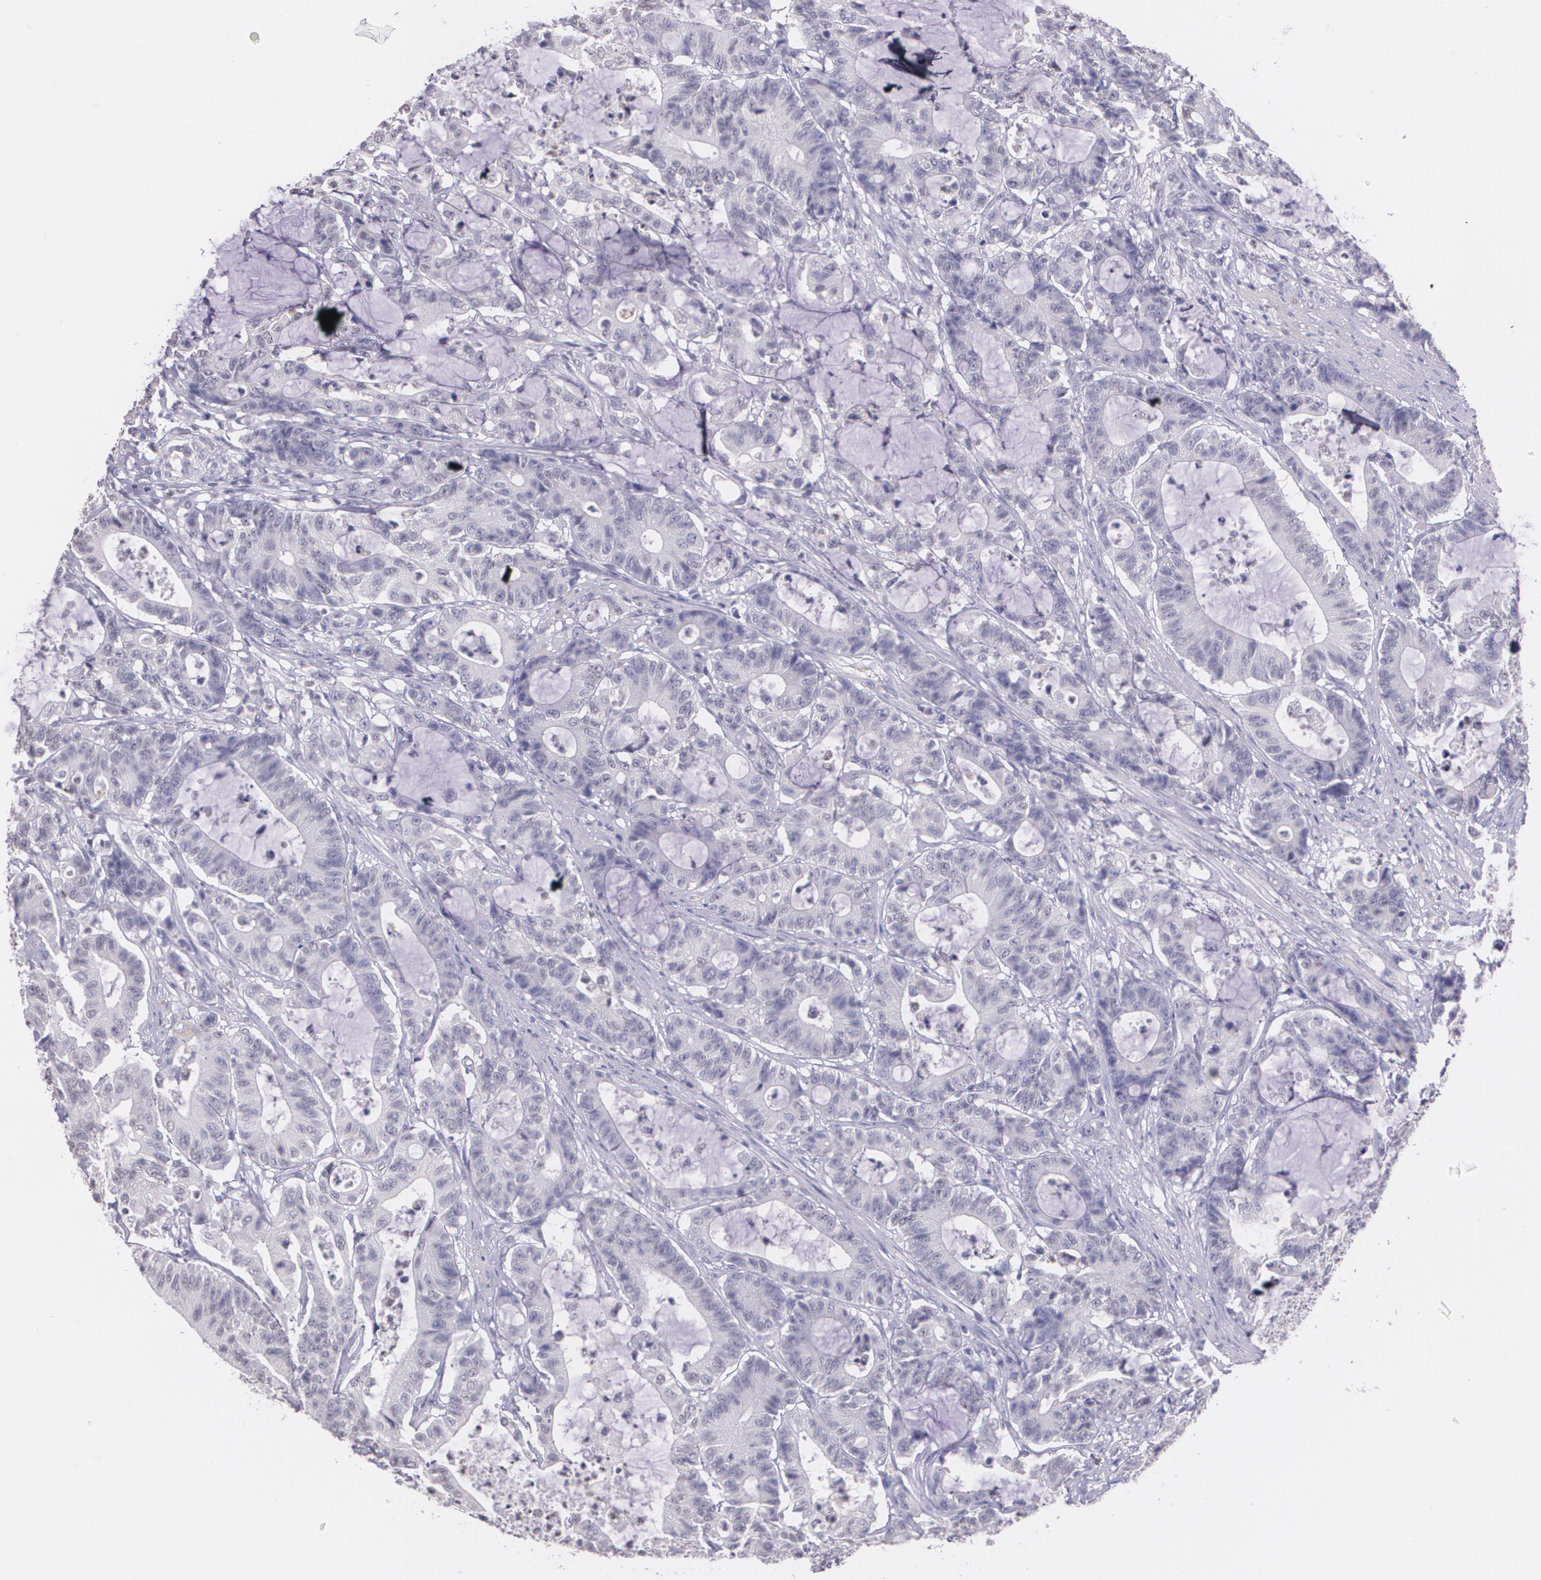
{"staining": {"intensity": "negative", "quantity": "none", "location": "none"}, "tissue": "colorectal cancer", "cell_type": "Tumor cells", "image_type": "cancer", "snomed": [{"axis": "morphology", "description": "Adenocarcinoma, NOS"}, {"axis": "topography", "description": "Colon"}], "caption": "Immunohistochemical staining of human colorectal cancer displays no significant staining in tumor cells.", "gene": "RTN1", "patient": {"sex": "female", "age": 84}}